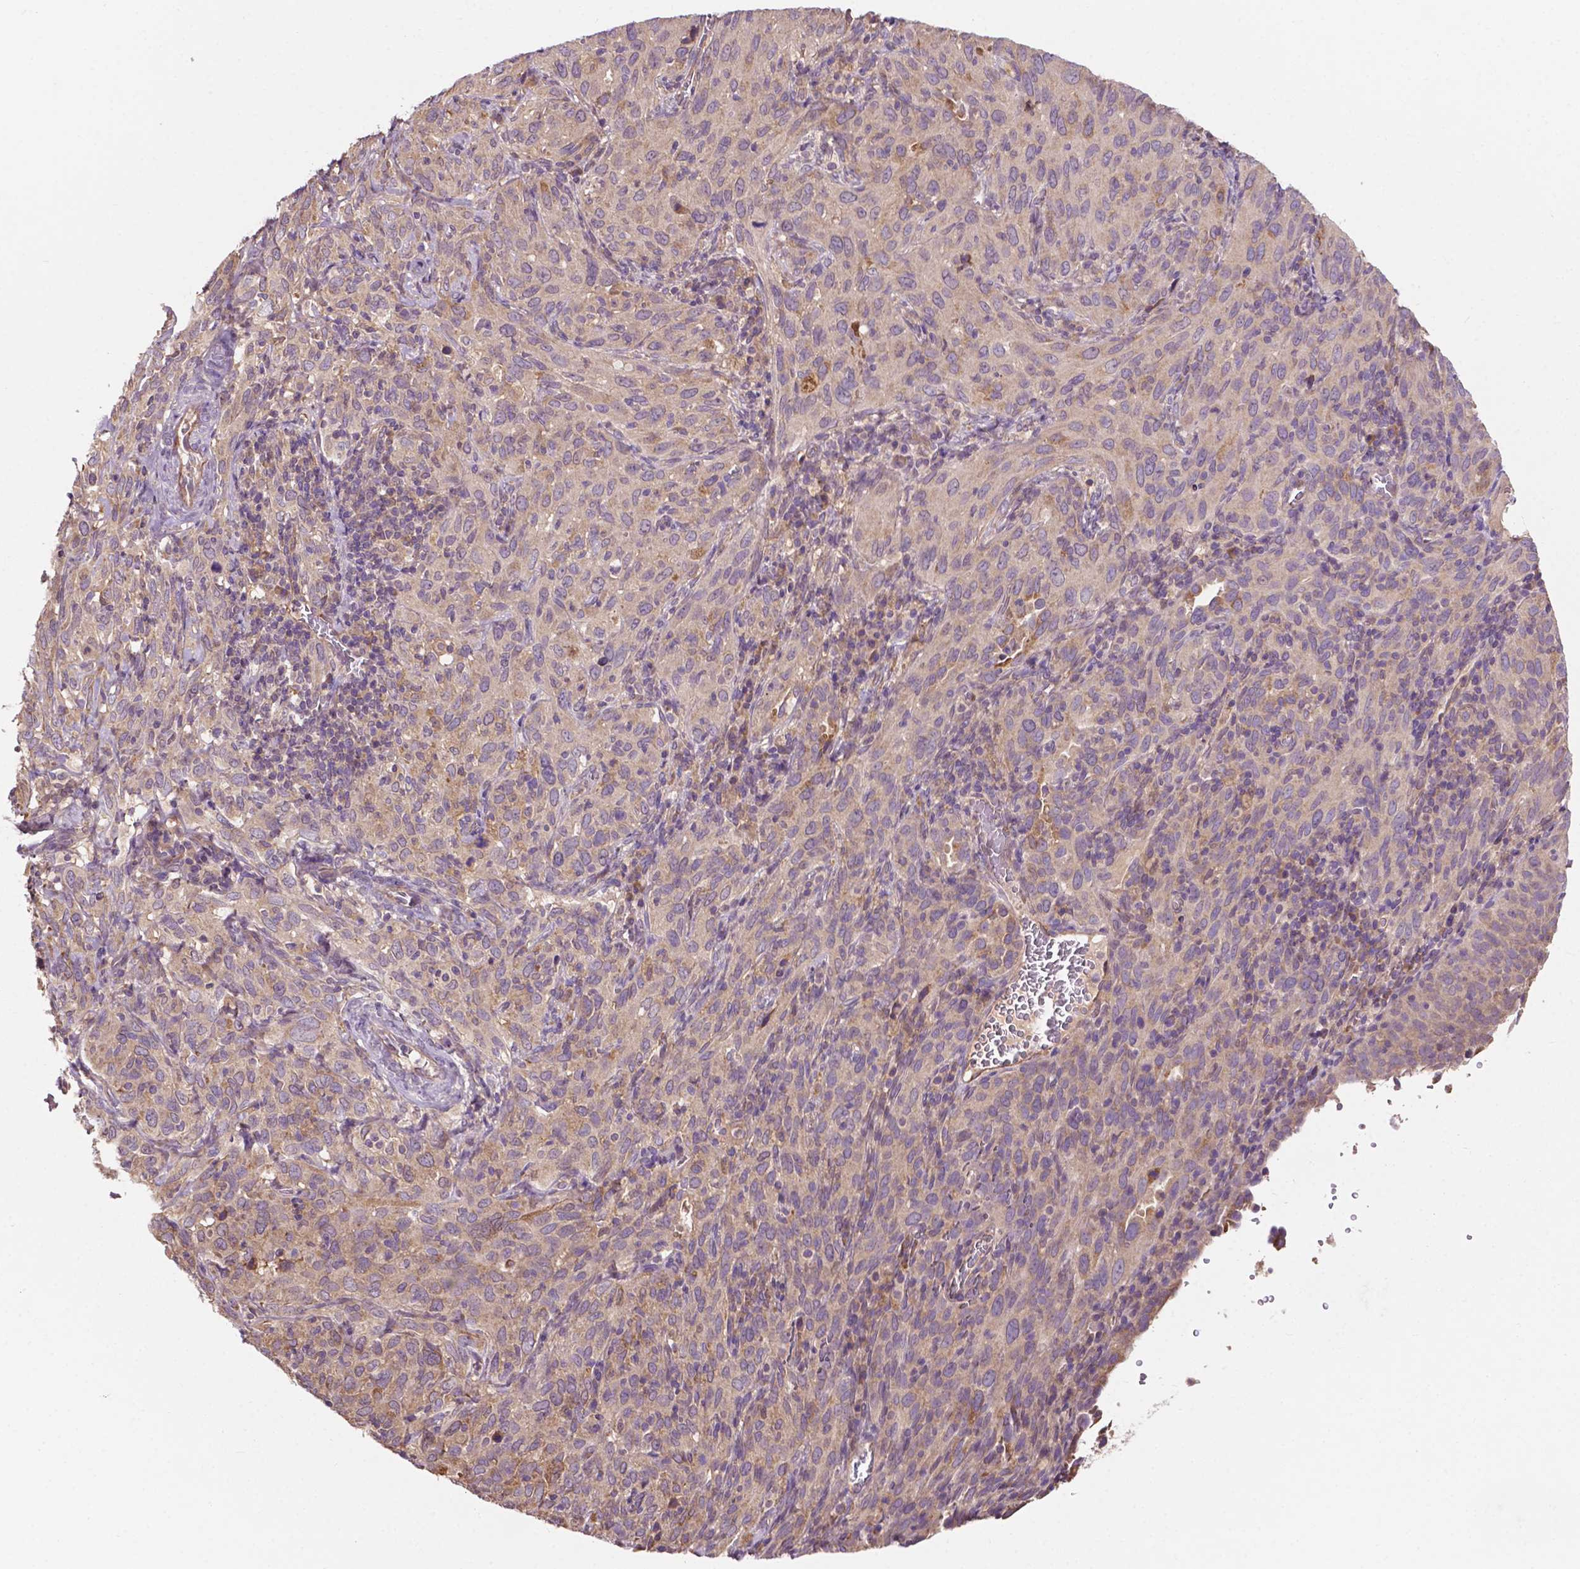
{"staining": {"intensity": "weak", "quantity": "25%-75%", "location": "cytoplasmic/membranous"}, "tissue": "cervical cancer", "cell_type": "Tumor cells", "image_type": "cancer", "snomed": [{"axis": "morphology", "description": "Normal tissue, NOS"}, {"axis": "morphology", "description": "Squamous cell carcinoma, NOS"}, {"axis": "topography", "description": "Cervix"}], "caption": "A photomicrograph of squamous cell carcinoma (cervical) stained for a protein demonstrates weak cytoplasmic/membranous brown staining in tumor cells.", "gene": "GJA9", "patient": {"sex": "female", "age": 51}}